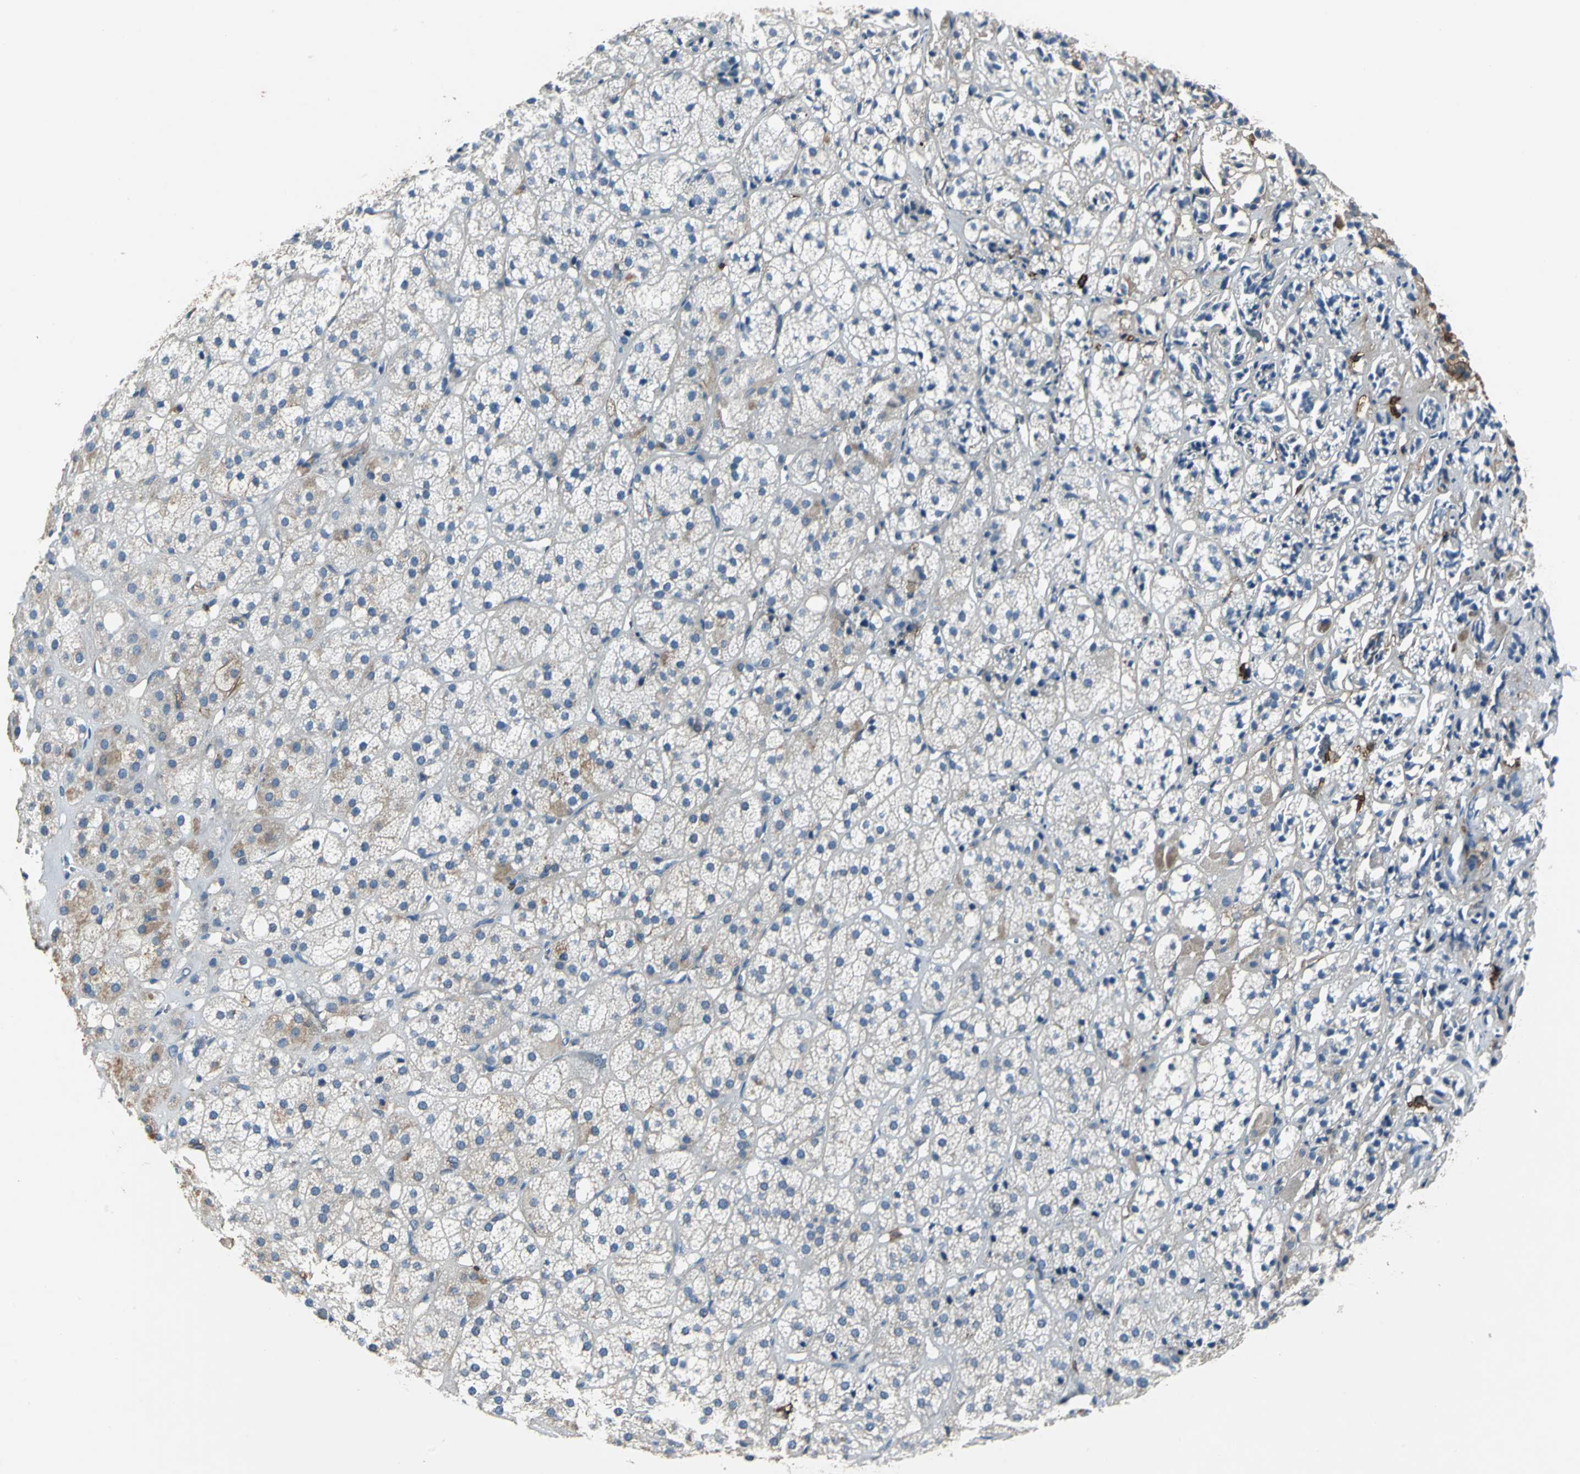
{"staining": {"intensity": "weak", "quantity": "<25%", "location": "cytoplasmic/membranous"}, "tissue": "adrenal gland", "cell_type": "Glandular cells", "image_type": "normal", "snomed": [{"axis": "morphology", "description": "Normal tissue, NOS"}, {"axis": "topography", "description": "Adrenal gland"}], "caption": "Protein analysis of benign adrenal gland displays no significant positivity in glandular cells.", "gene": "CD44", "patient": {"sex": "female", "age": 71}}